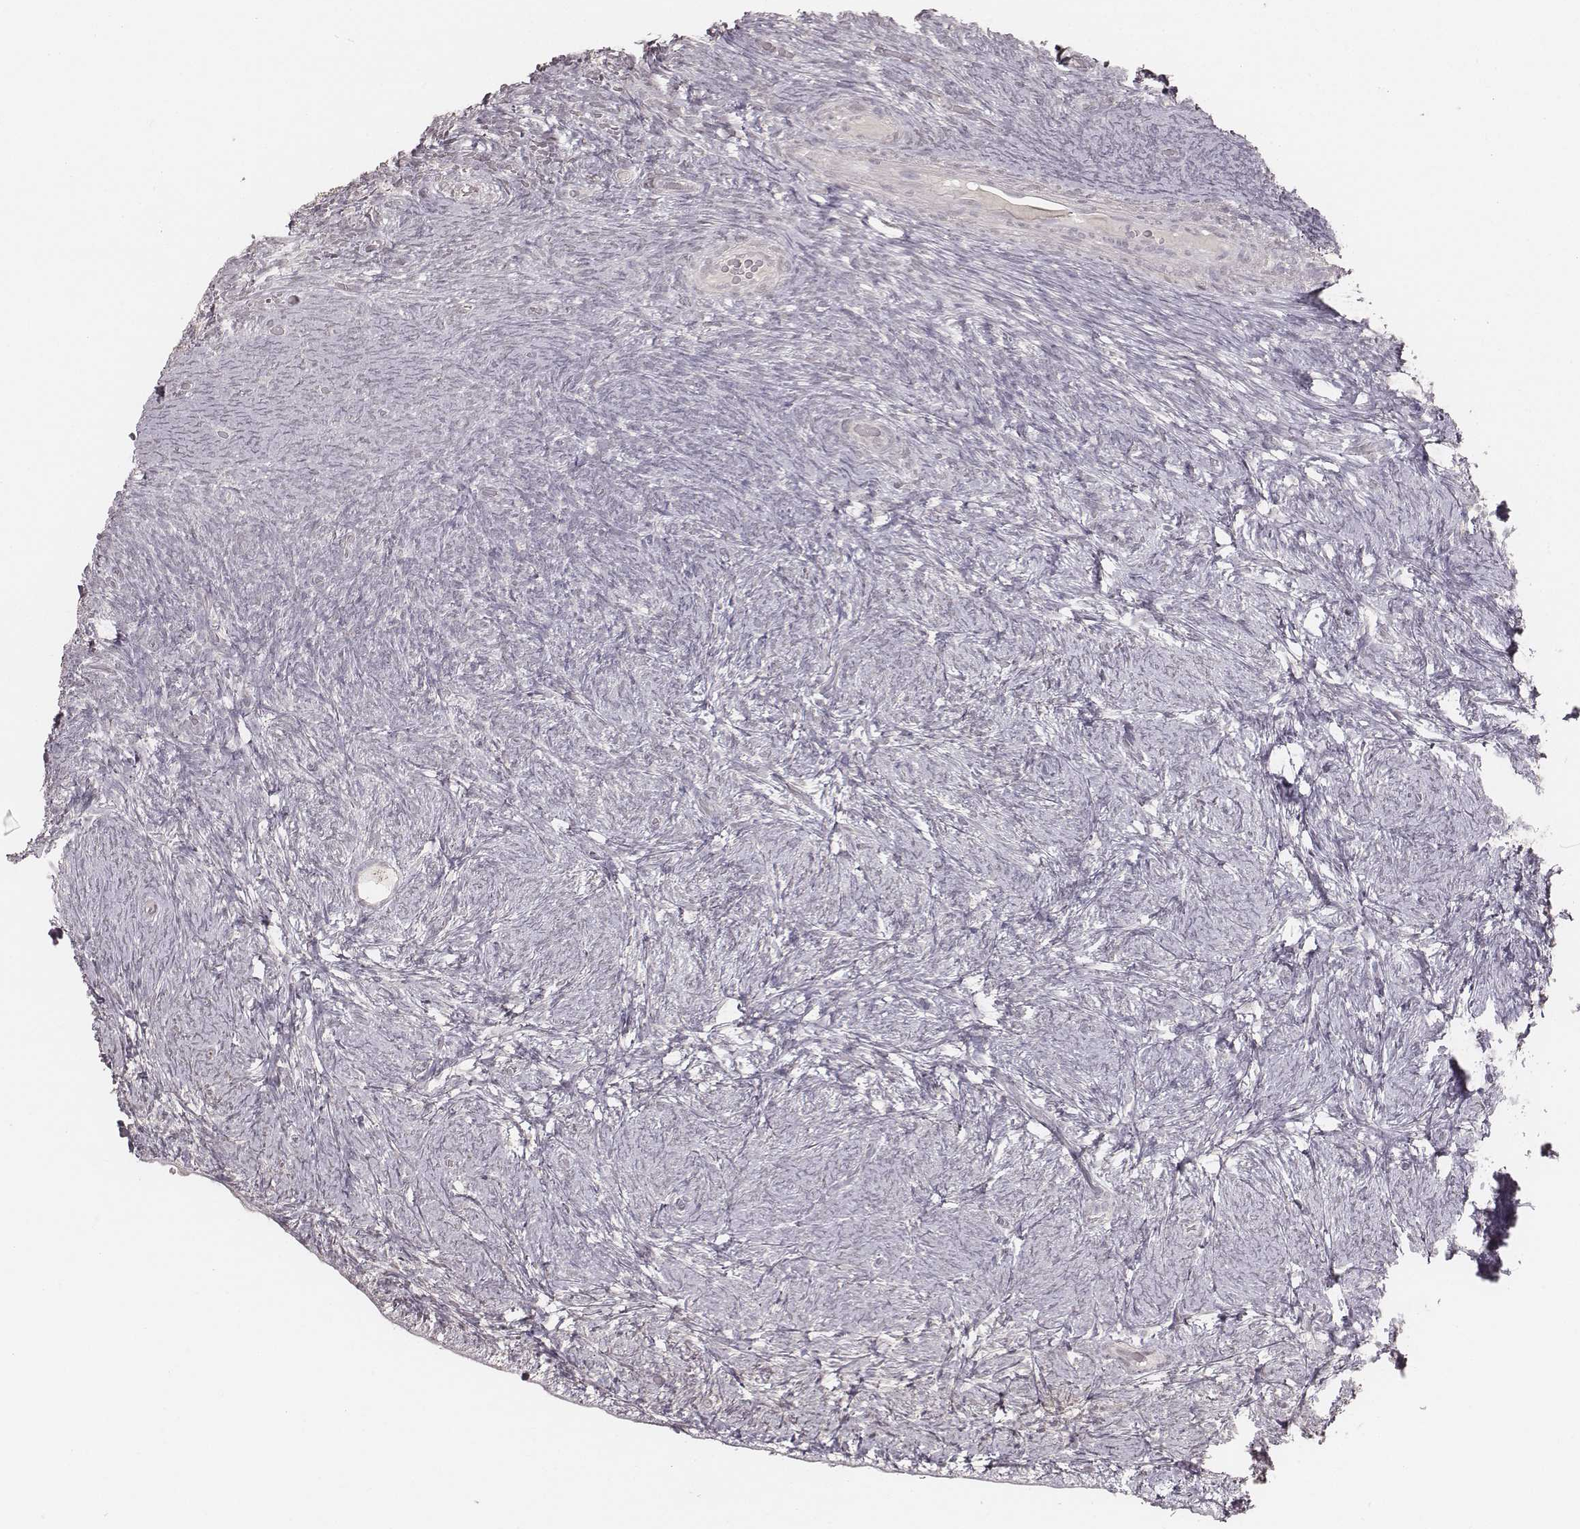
{"staining": {"intensity": "negative", "quantity": "none", "location": "none"}, "tissue": "ovary", "cell_type": "Ovarian stroma cells", "image_type": "normal", "snomed": [{"axis": "morphology", "description": "Normal tissue, NOS"}, {"axis": "topography", "description": "Ovary"}], "caption": "Immunohistochemistry (IHC) of normal ovary reveals no staining in ovarian stroma cells. Nuclei are stained in blue.", "gene": "SLC7A4", "patient": {"sex": "female", "age": 34}}